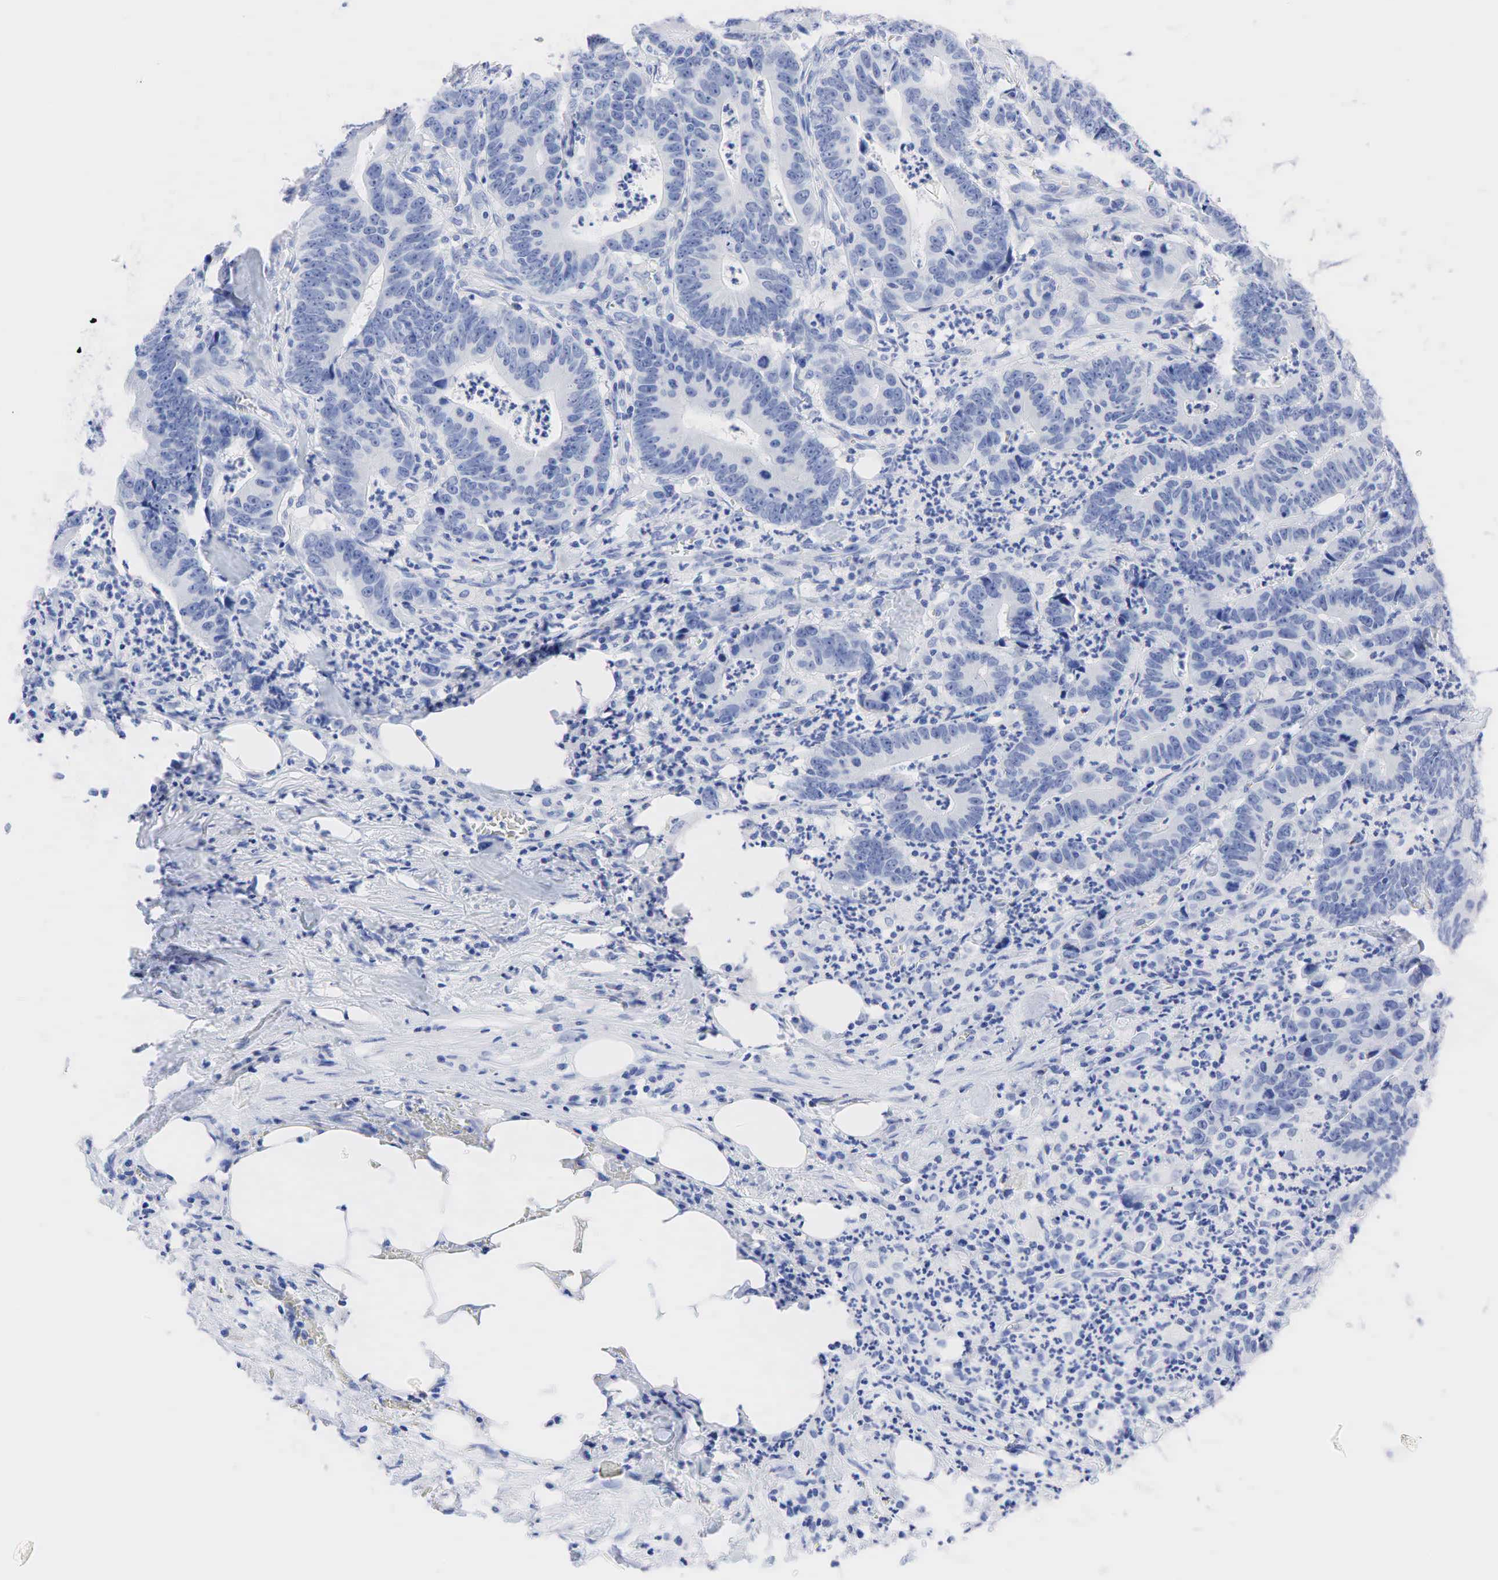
{"staining": {"intensity": "negative", "quantity": "none", "location": "none"}, "tissue": "colorectal cancer", "cell_type": "Tumor cells", "image_type": "cancer", "snomed": [{"axis": "morphology", "description": "Adenocarcinoma, NOS"}, {"axis": "topography", "description": "Colon"}], "caption": "A high-resolution micrograph shows IHC staining of colorectal cancer, which shows no significant staining in tumor cells.", "gene": "NKX2-1", "patient": {"sex": "female", "age": 76}}